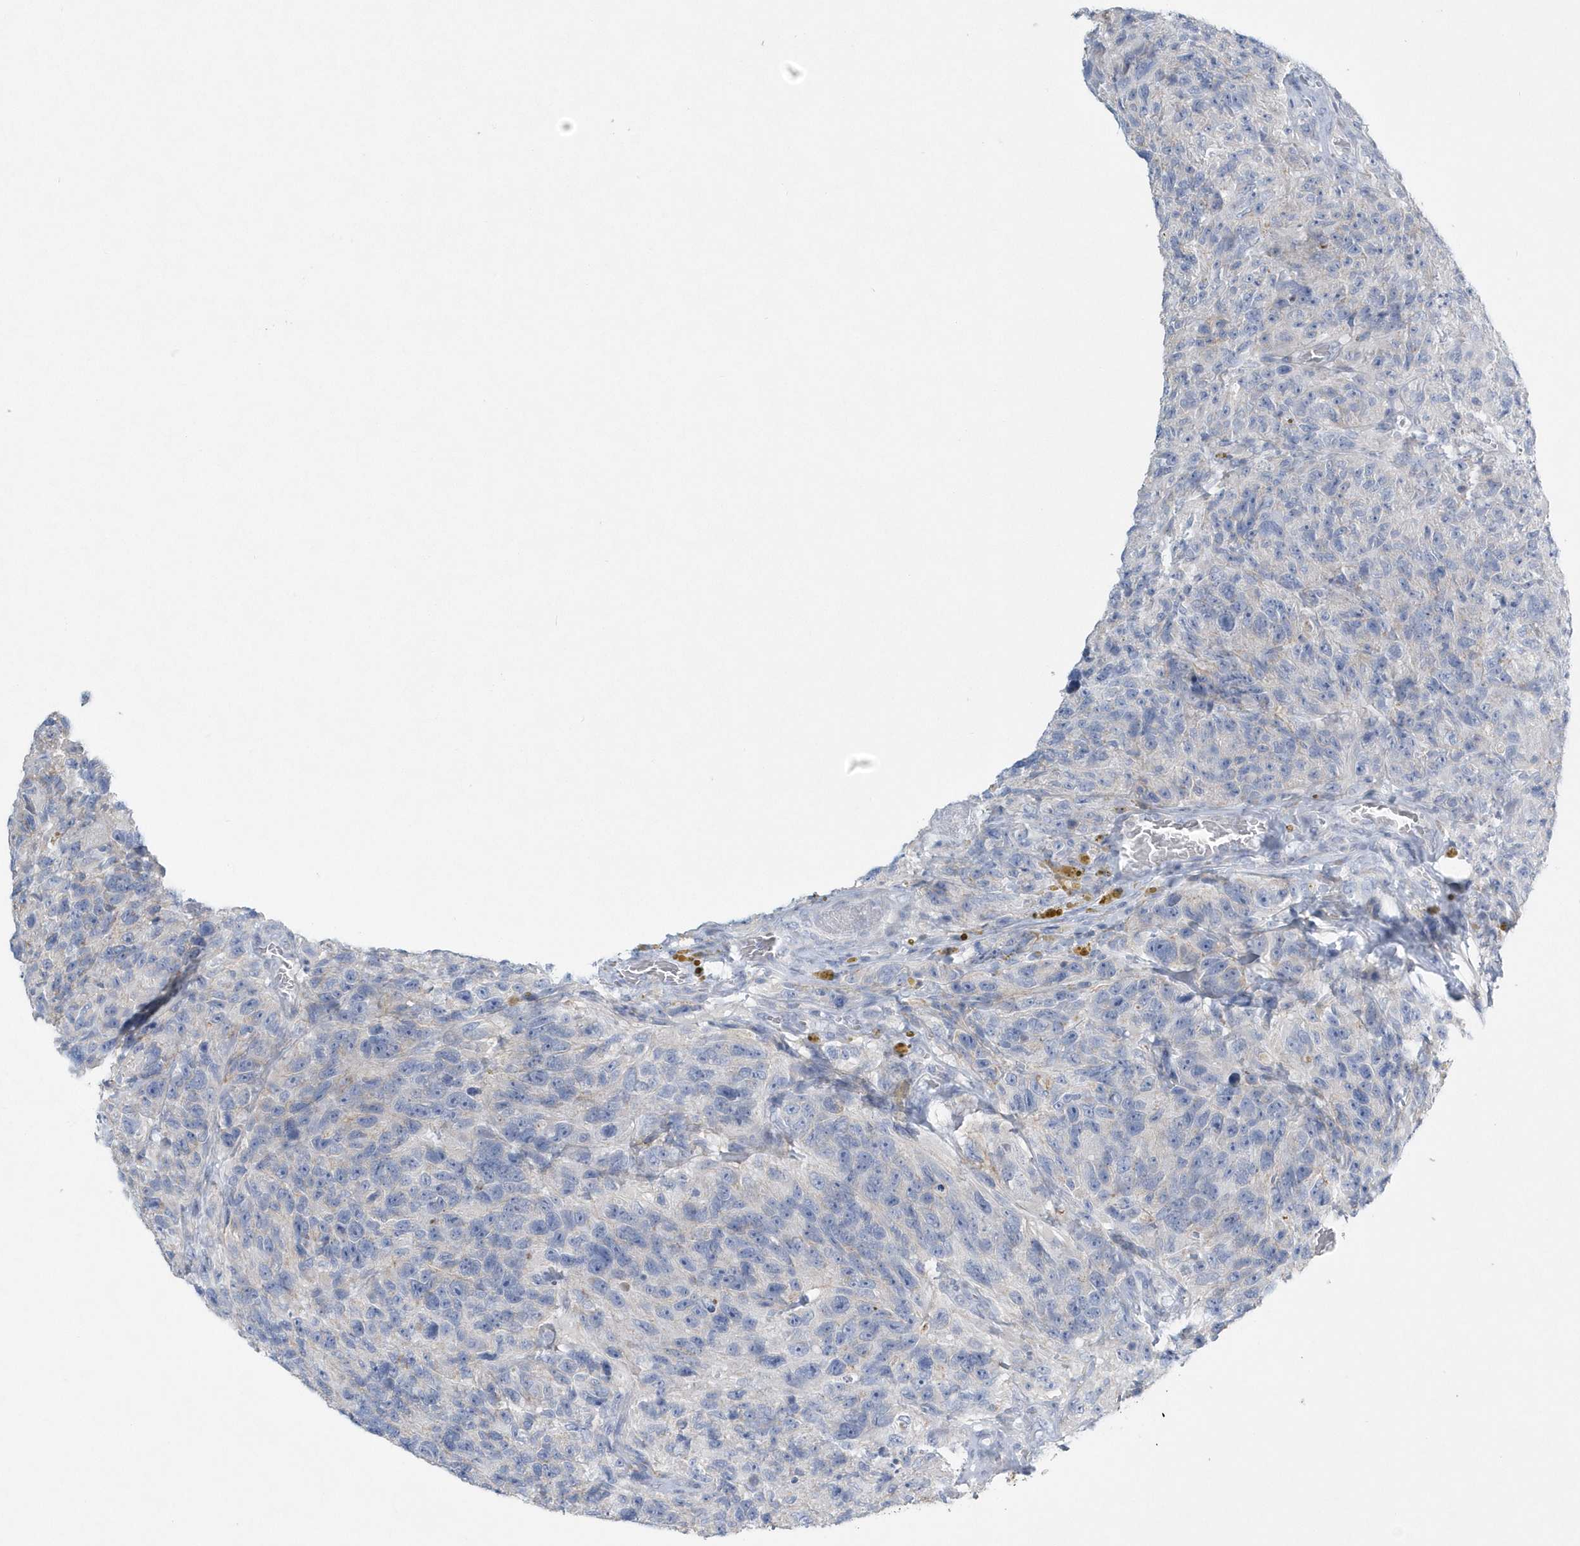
{"staining": {"intensity": "negative", "quantity": "none", "location": "none"}, "tissue": "glioma", "cell_type": "Tumor cells", "image_type": "cancer", "snomed": [{"axis": "morphology", "description": "Glioma, malignant, High grade"}, {"axis": "topography", "description": "Brain"}], "caption": "Image shows no protein staining in tumor cells of high-grade glioma (malignant) tissue.", "gene": "SPATA18", "patient": {"sex": "male", "age": 69}}